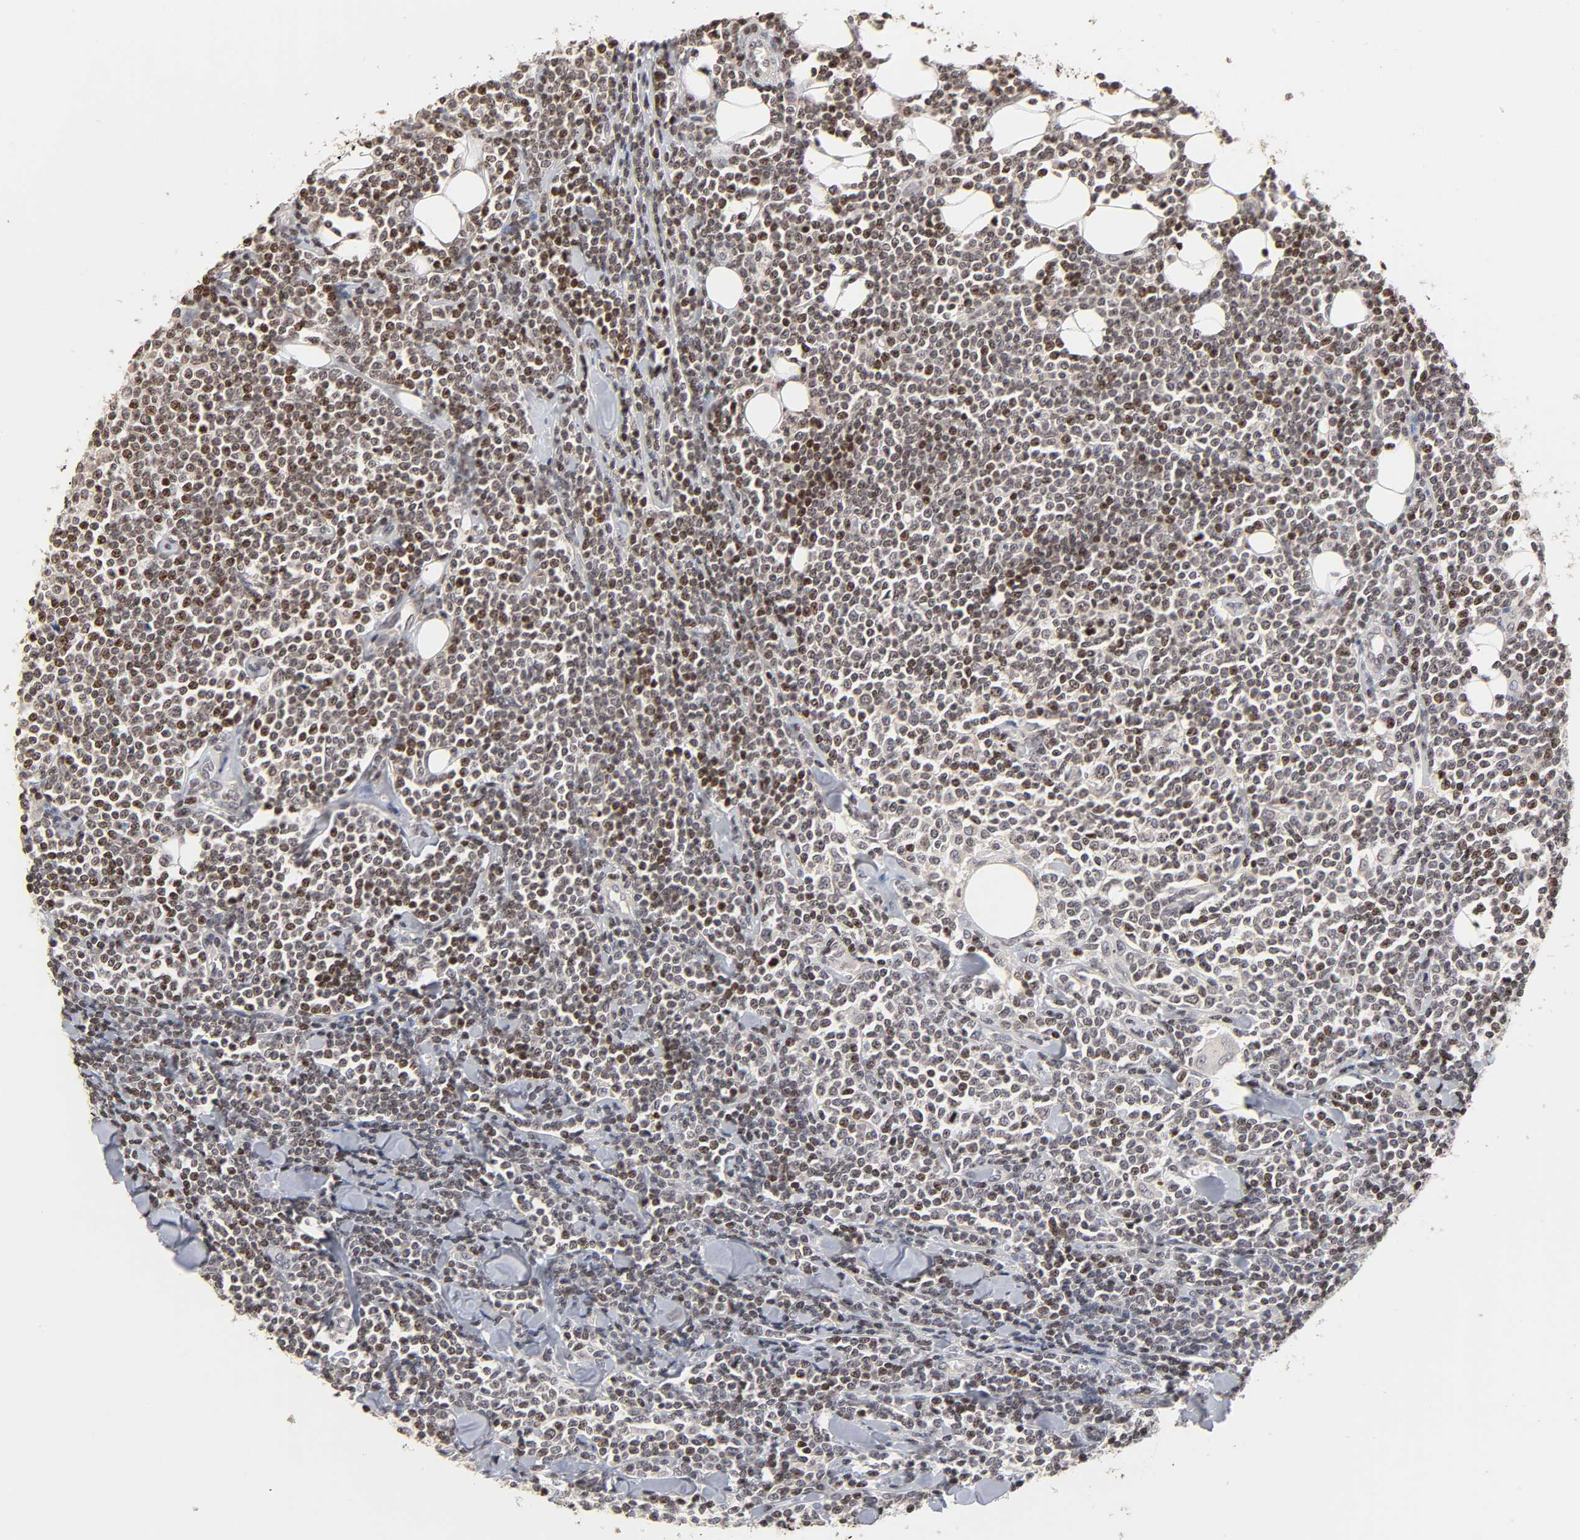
{"staining": {"intensity": "weak", "quantity": ">75%", "location": "nuclear"}, "tissue": "lymphoma", "cell_type": "Tumor cells", "image_type": "cancer", "snomed": [{"axis": "morphology", "description": "Malignant lymphoma, non-Hodgkin's type, Low grade"}, {"axis": "topography", "description": "Soft tissue"}], "caption": "The micrograph exhibits a brown stain indicating the presence of a protein in the nuclear of tumor cells in lymphoma.", "gene": "ZNF473", "patient": {"sex": "male", "age": 92}}